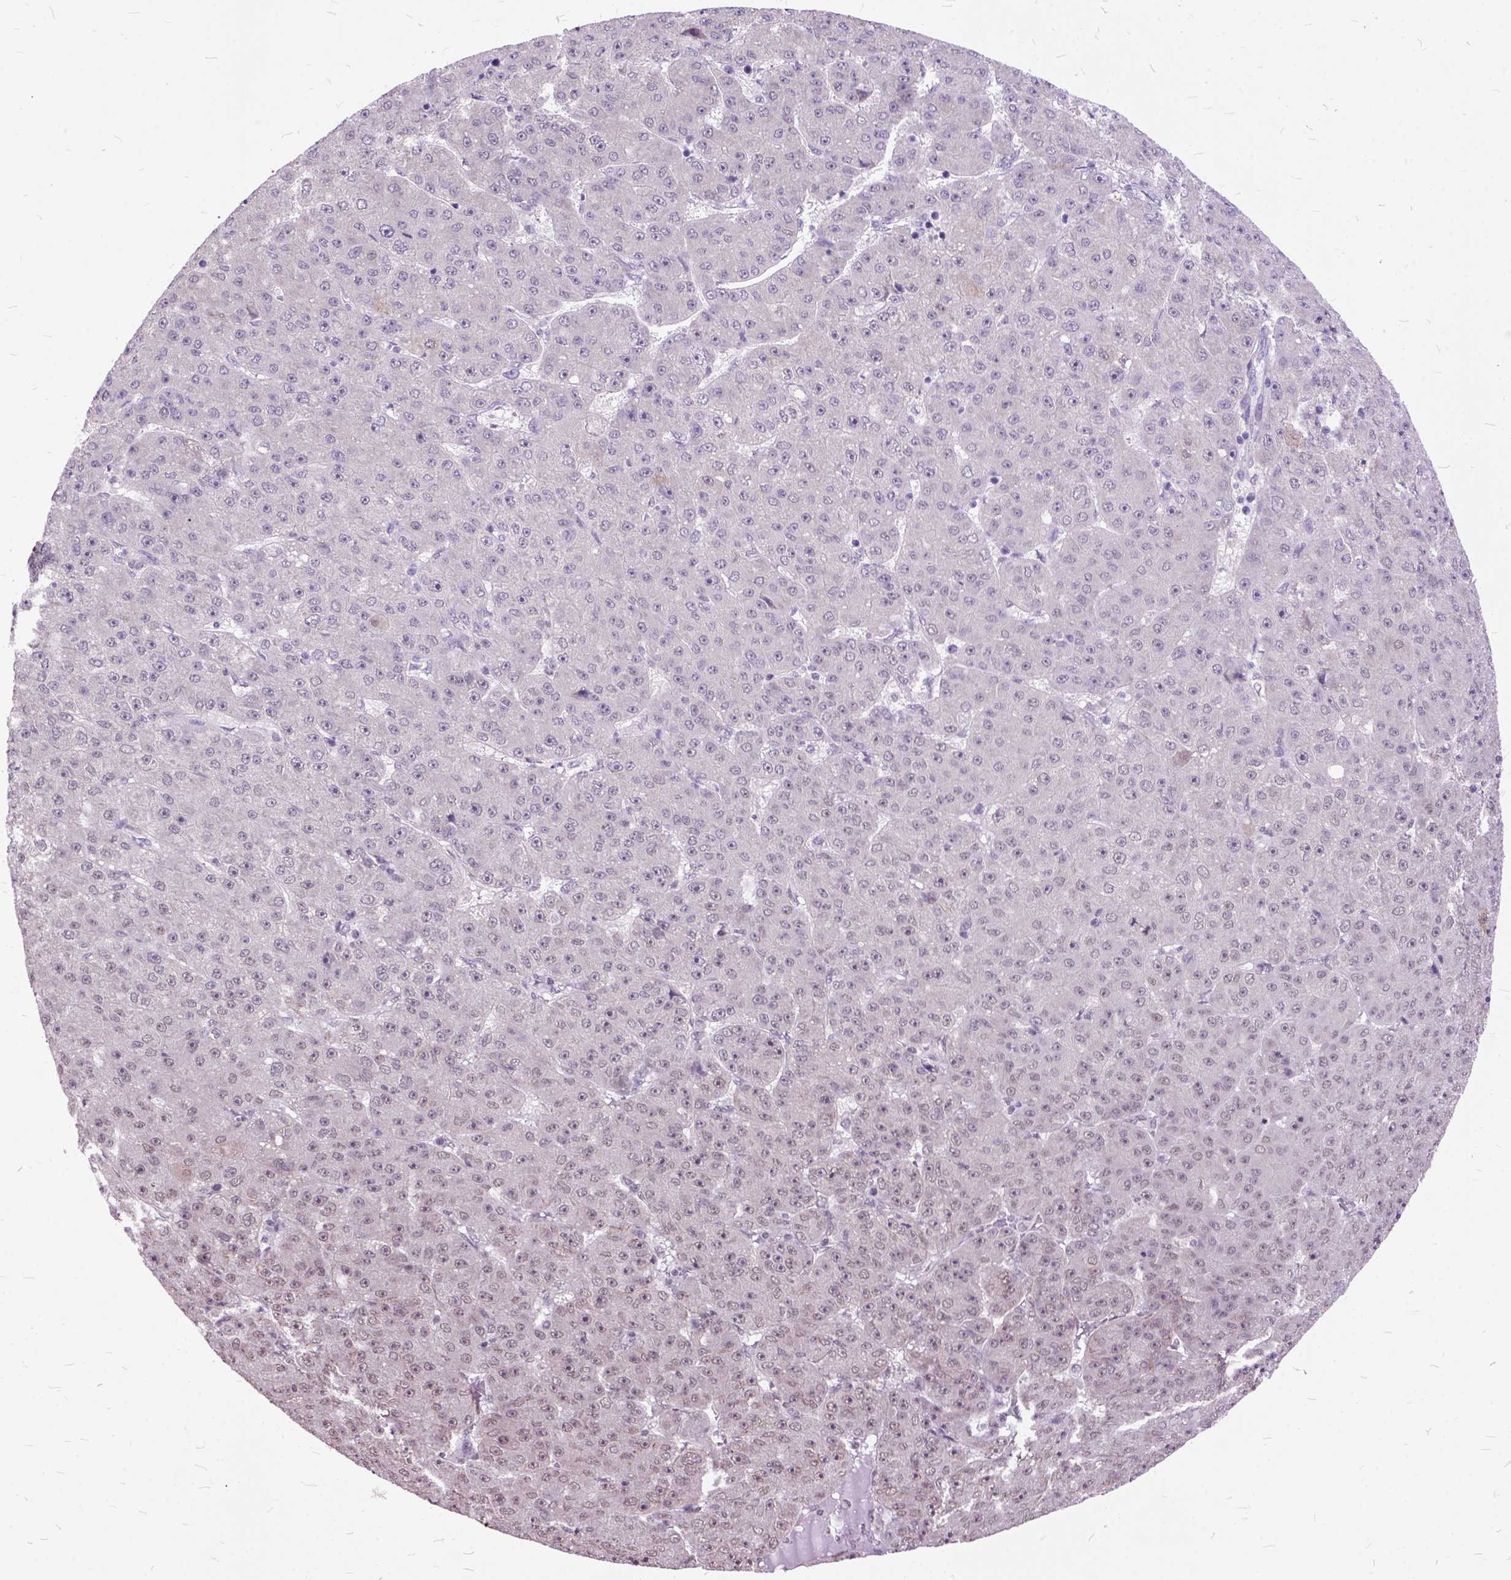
{"staining": {"intensity": "negative", "quantity": "none", "location": "none"}, "tissue": "liver cancer", "cell_type": "Tumor cells", "image_type": "cancer", "snomed": [{"axis": "morphology", "description": "Carcinoma, Hepatocellular, NOS"}, {"axis": "topography", "description": "Liver"}], "caption": "Tumor cells are negative for brown protein staining in liver cancer (hepatocellular carcinoma).", "gene": "ORC5", "patient": {"sex": "male", "age": 67}}